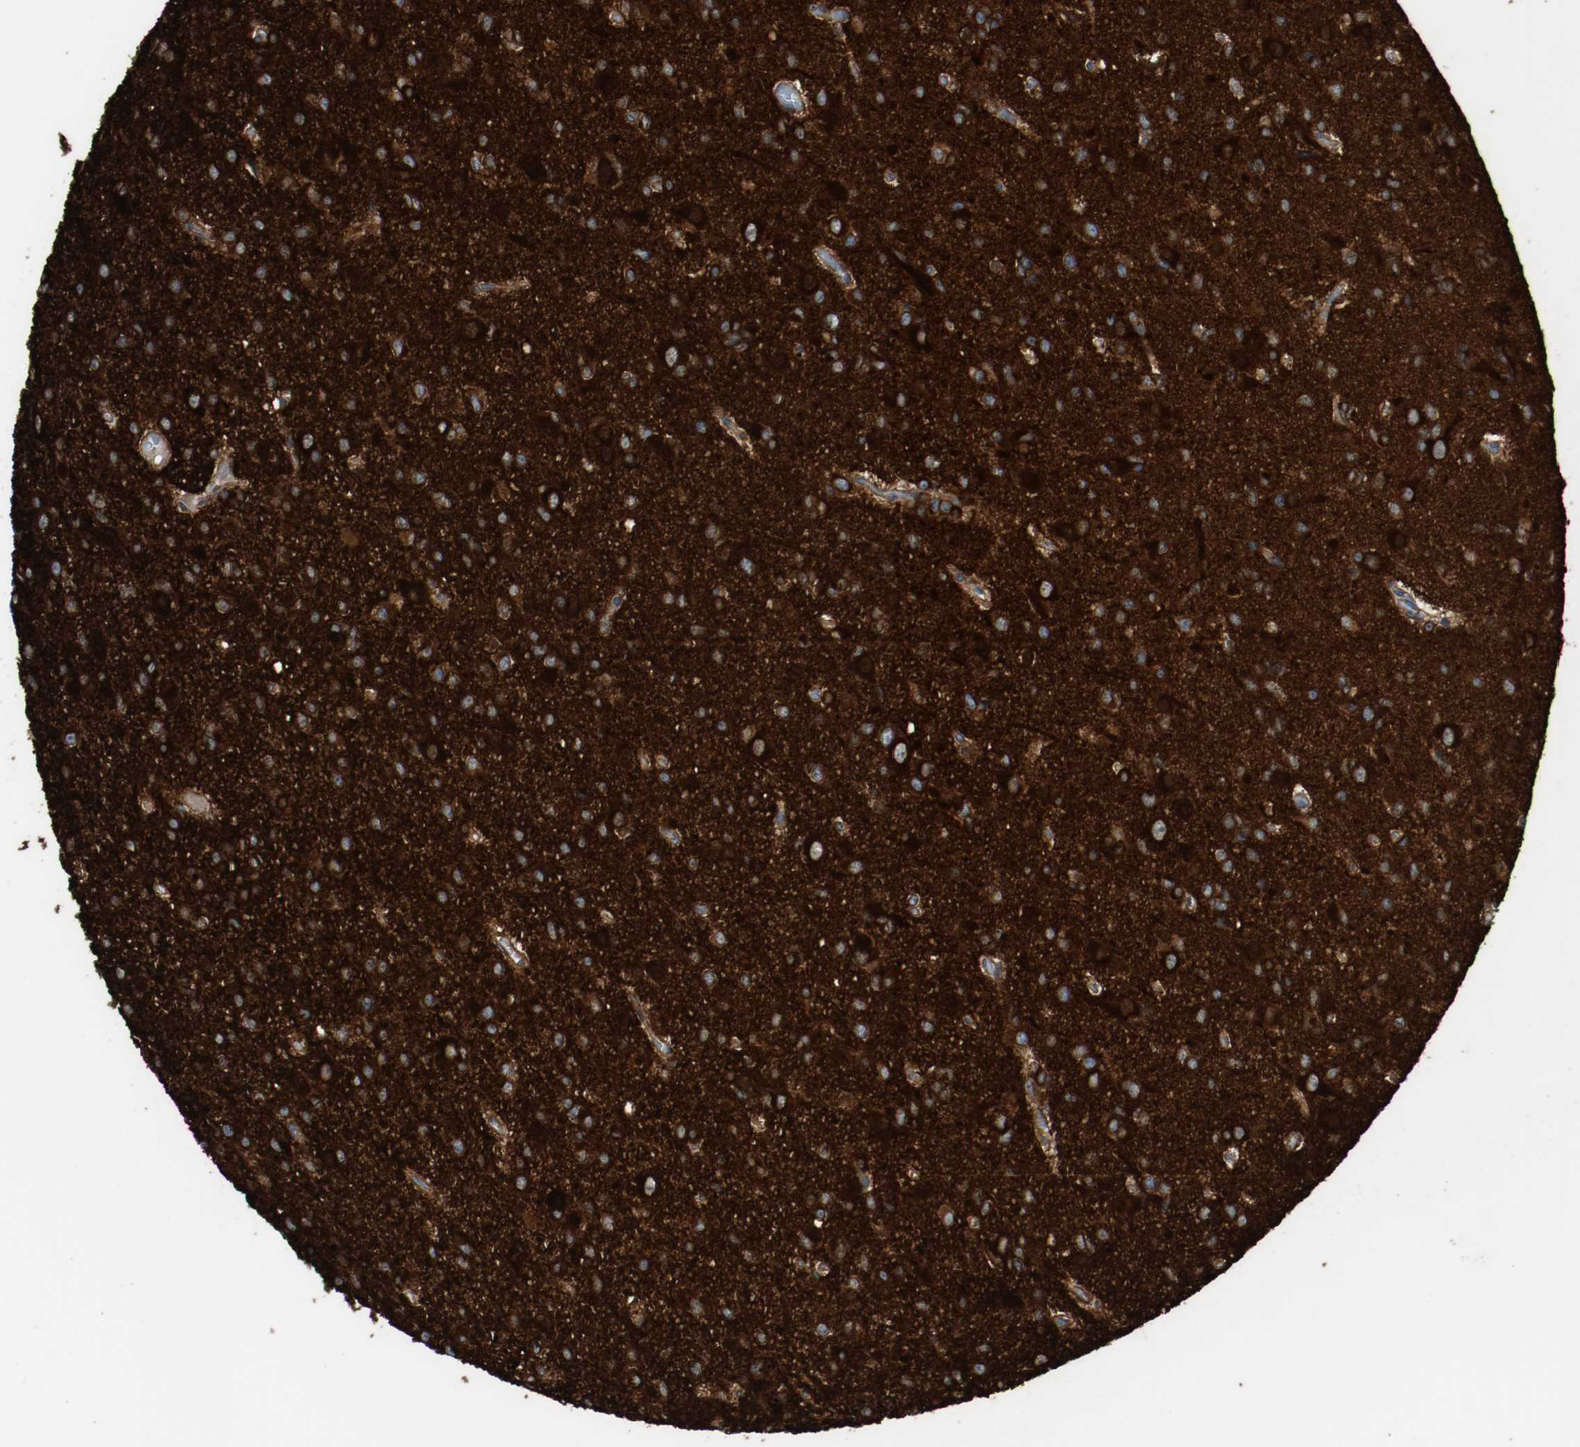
{"staining": {"intensity": "strong", "quantity": ">75%", "location": "cytoplasmic/membranous"}, "tissue": "glioma", "cell_type": "Tumor cells", "image_type": "cancer", "snomed": [{"axis": "morphology", "description": "Glioma, malignant, Low grade"}, {"axis": "topography", "description": "Brain"}], "caption": "An image of human glioma stained for a protein exhibits strong cytoplasmic/membranous brown staining in tumor cells.", "gene": "TUBA3D", "patient": {"sex": "male", "age": 42}}